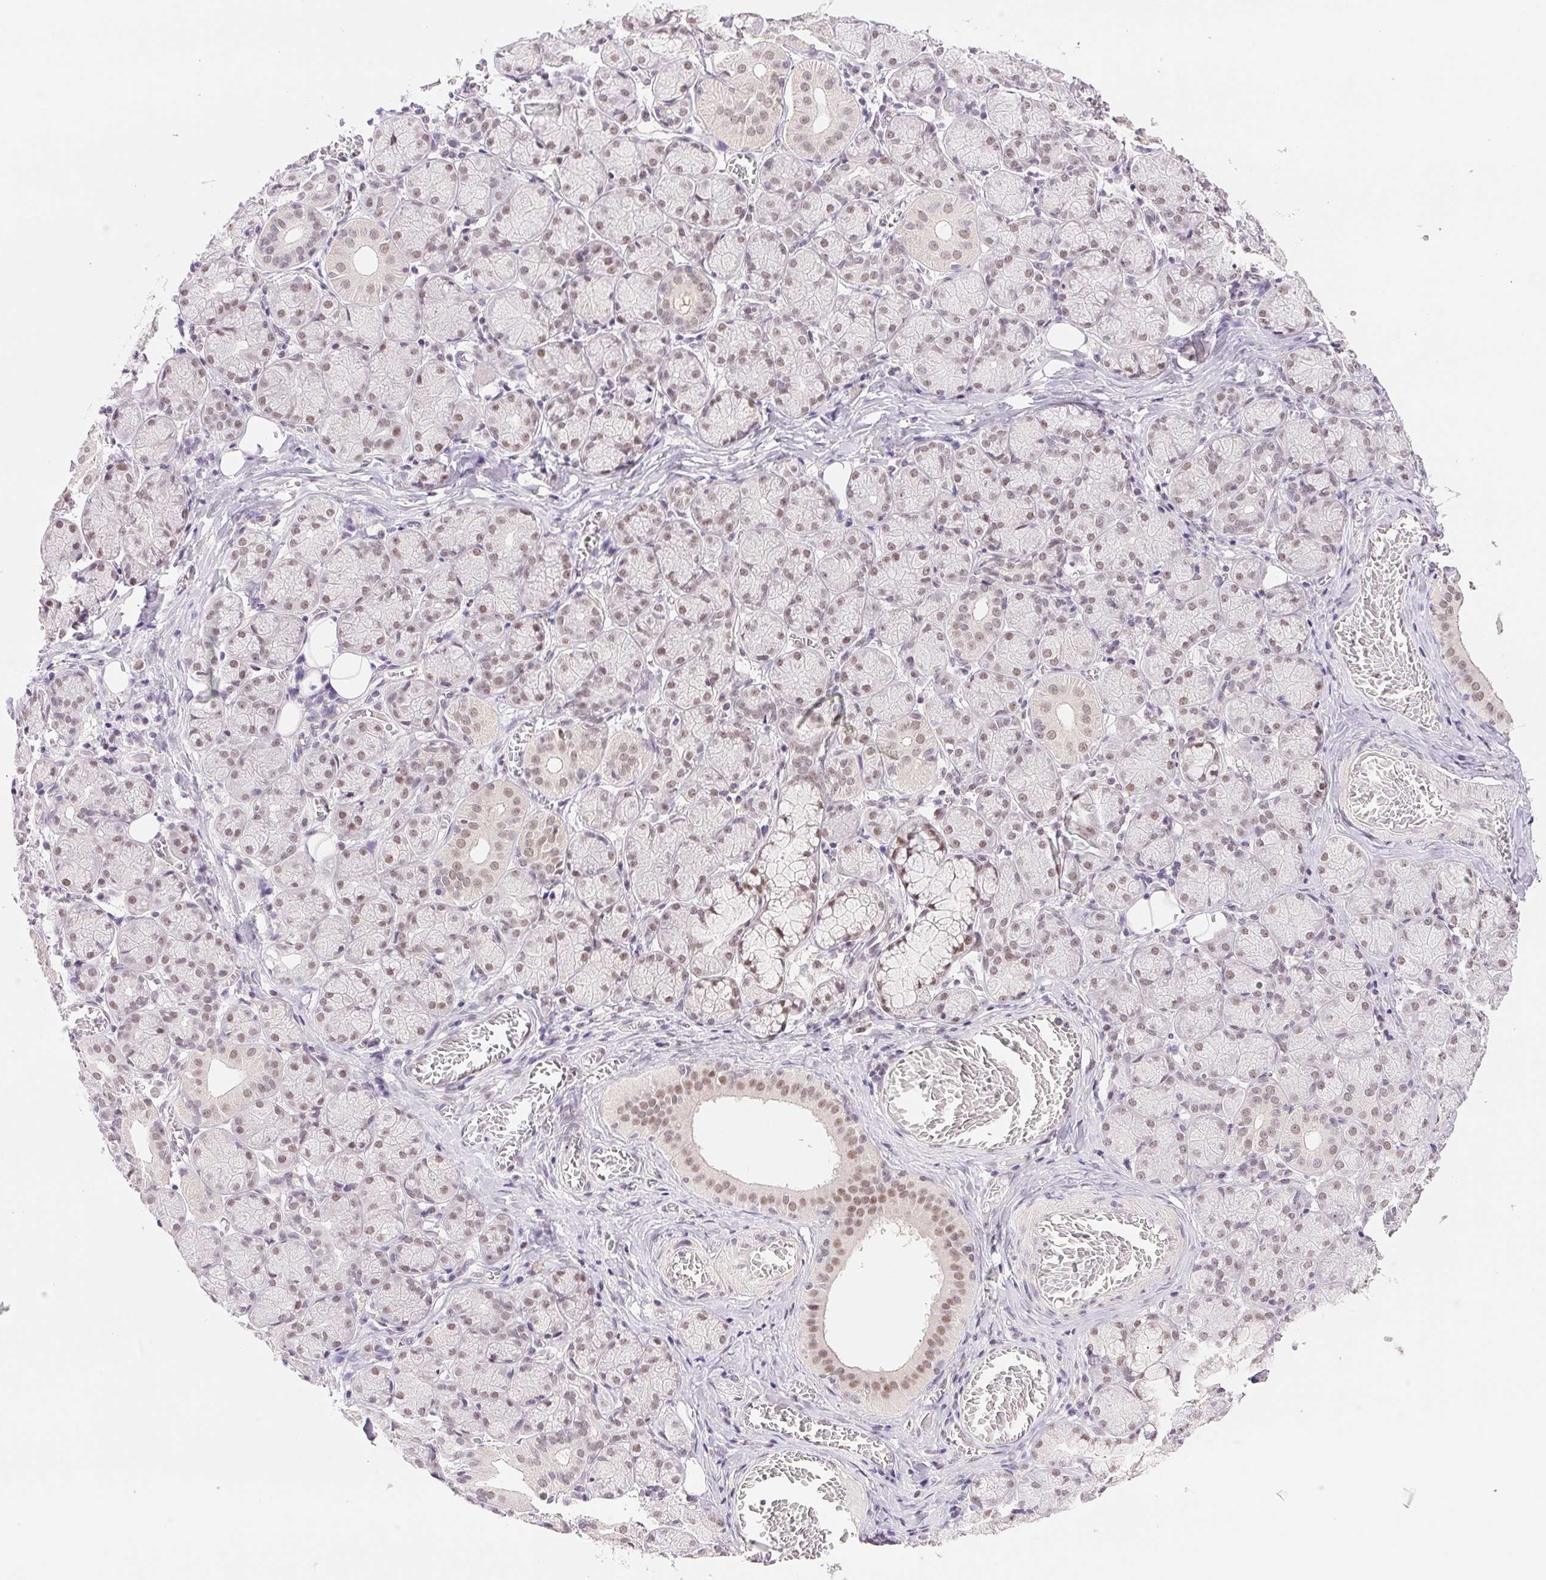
{"staining": {"intensity": "weak", "quantity": "25%-75%", "location": "nuclear"}, "tissue": "salivary gland", "cell_type": "Glandular cells", "image_type": "normal", "snomed": [{"axis": "morphology", "description": "Normal tissue, NOS"}, {"axis": "topography", "description": "Salivary gland"}, {"axis": "topography", "description": "Peripheral nerve tissue"}], "caption": "Protein expression analysis of benign human salivary gland reveals weak nuclear staining in approximately 25%-75% of glandular cells.", "gene": "PRPF18", "patient": {"sex": "female", "age": 24}}